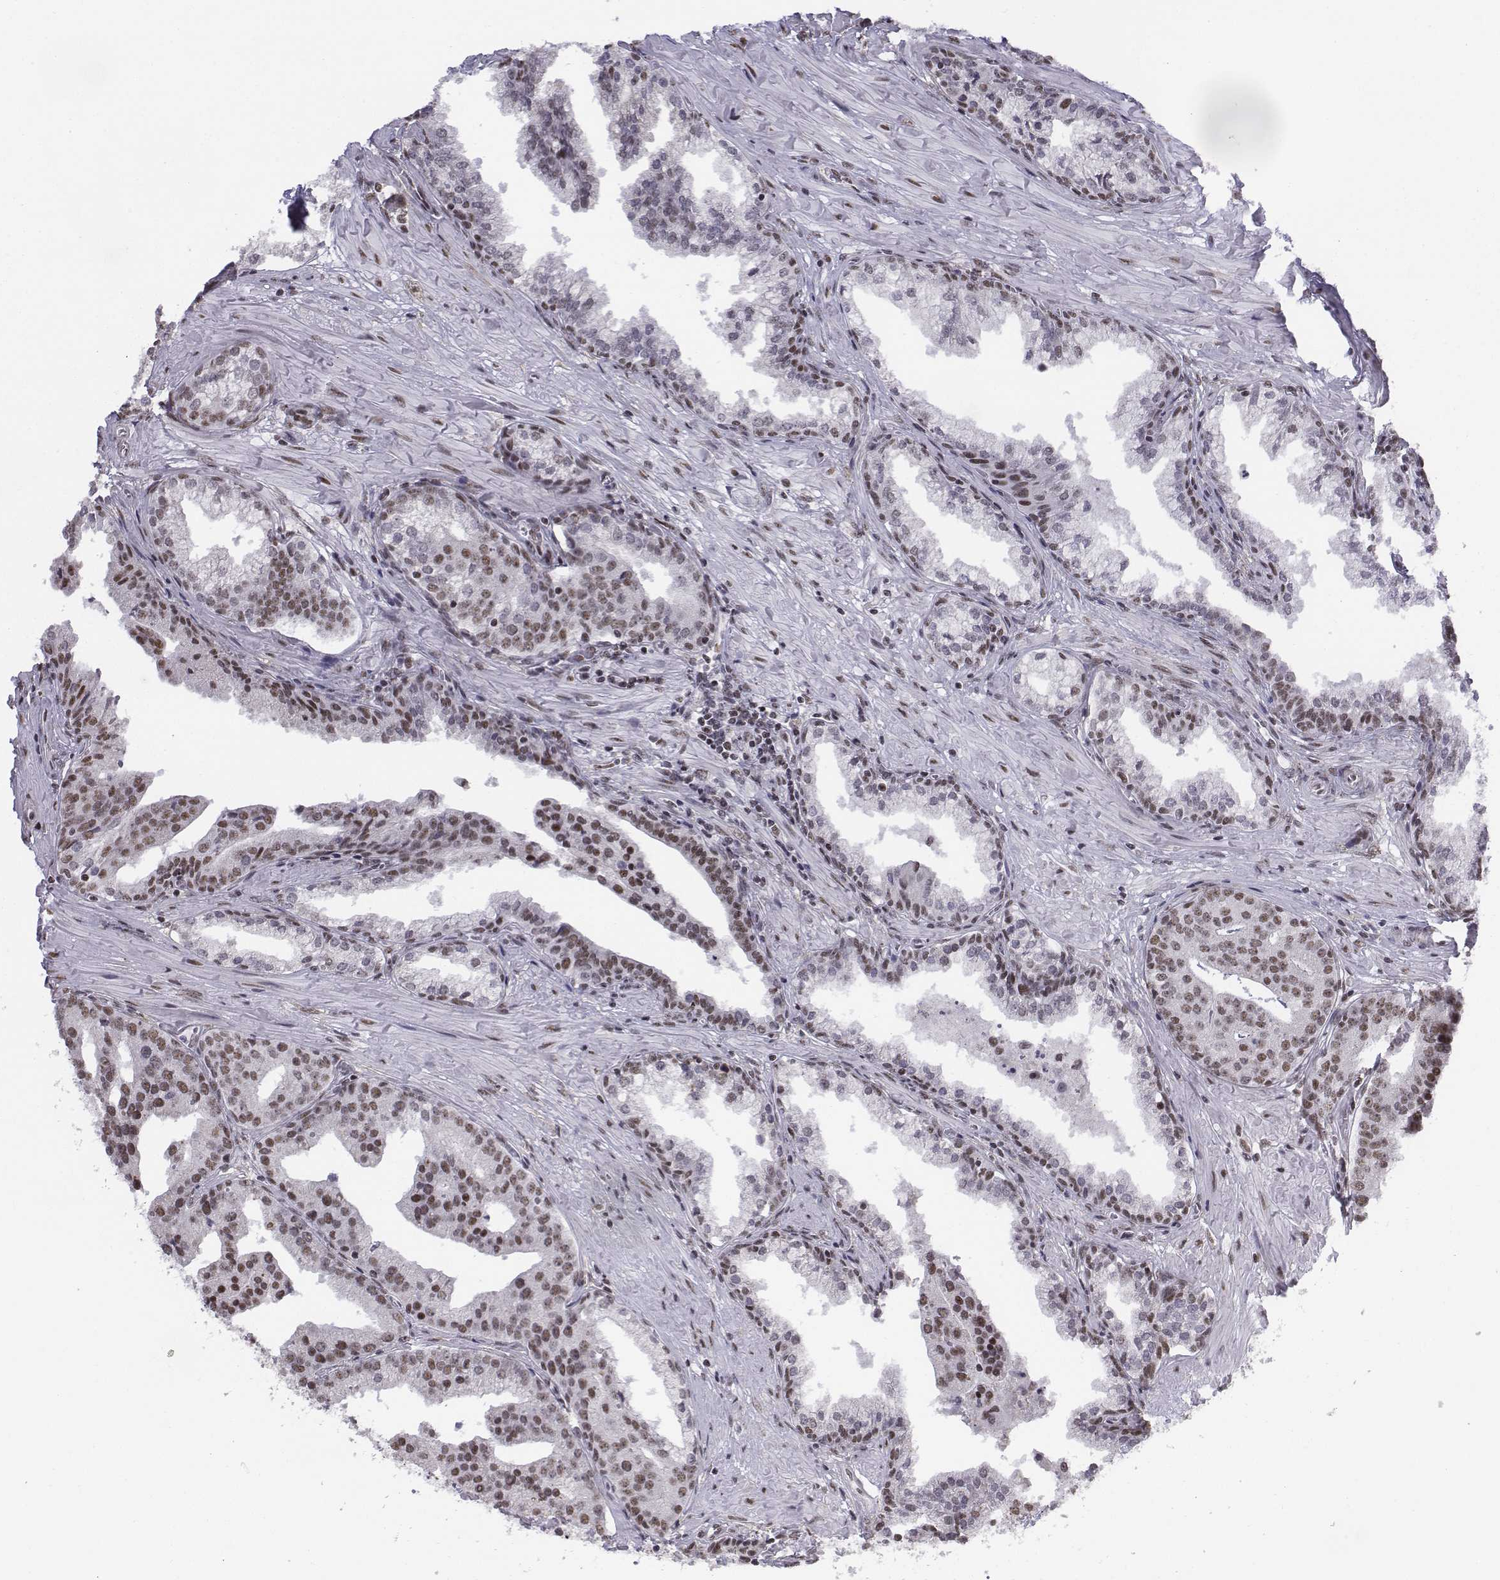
{"staining": {"intensity": "moderate", "quantity": ">75%", "location": "nuclear"}, "tissue": "prostate cancer", "cell_type": "Tumor cells", "image_type": "cancer", "snomed": [{"axis": "morphology", "description": "Adenocarcinoma, NOS"}, {"axis": "topography", "description": "Prostate and seminal vesicle, NOS"}, {"axis": "topography", "description": "Prostate"}], "caption": "Immunohistochemical staining of prostate cancer (adenocarcinoma) displays moderate nuclear protein expression in about >75% of tumor cells. (DAB IHC with brightfield microscopy, high magnification).", "gene": "SETD1A", "patient": {"sex": "male", "age": 44}}